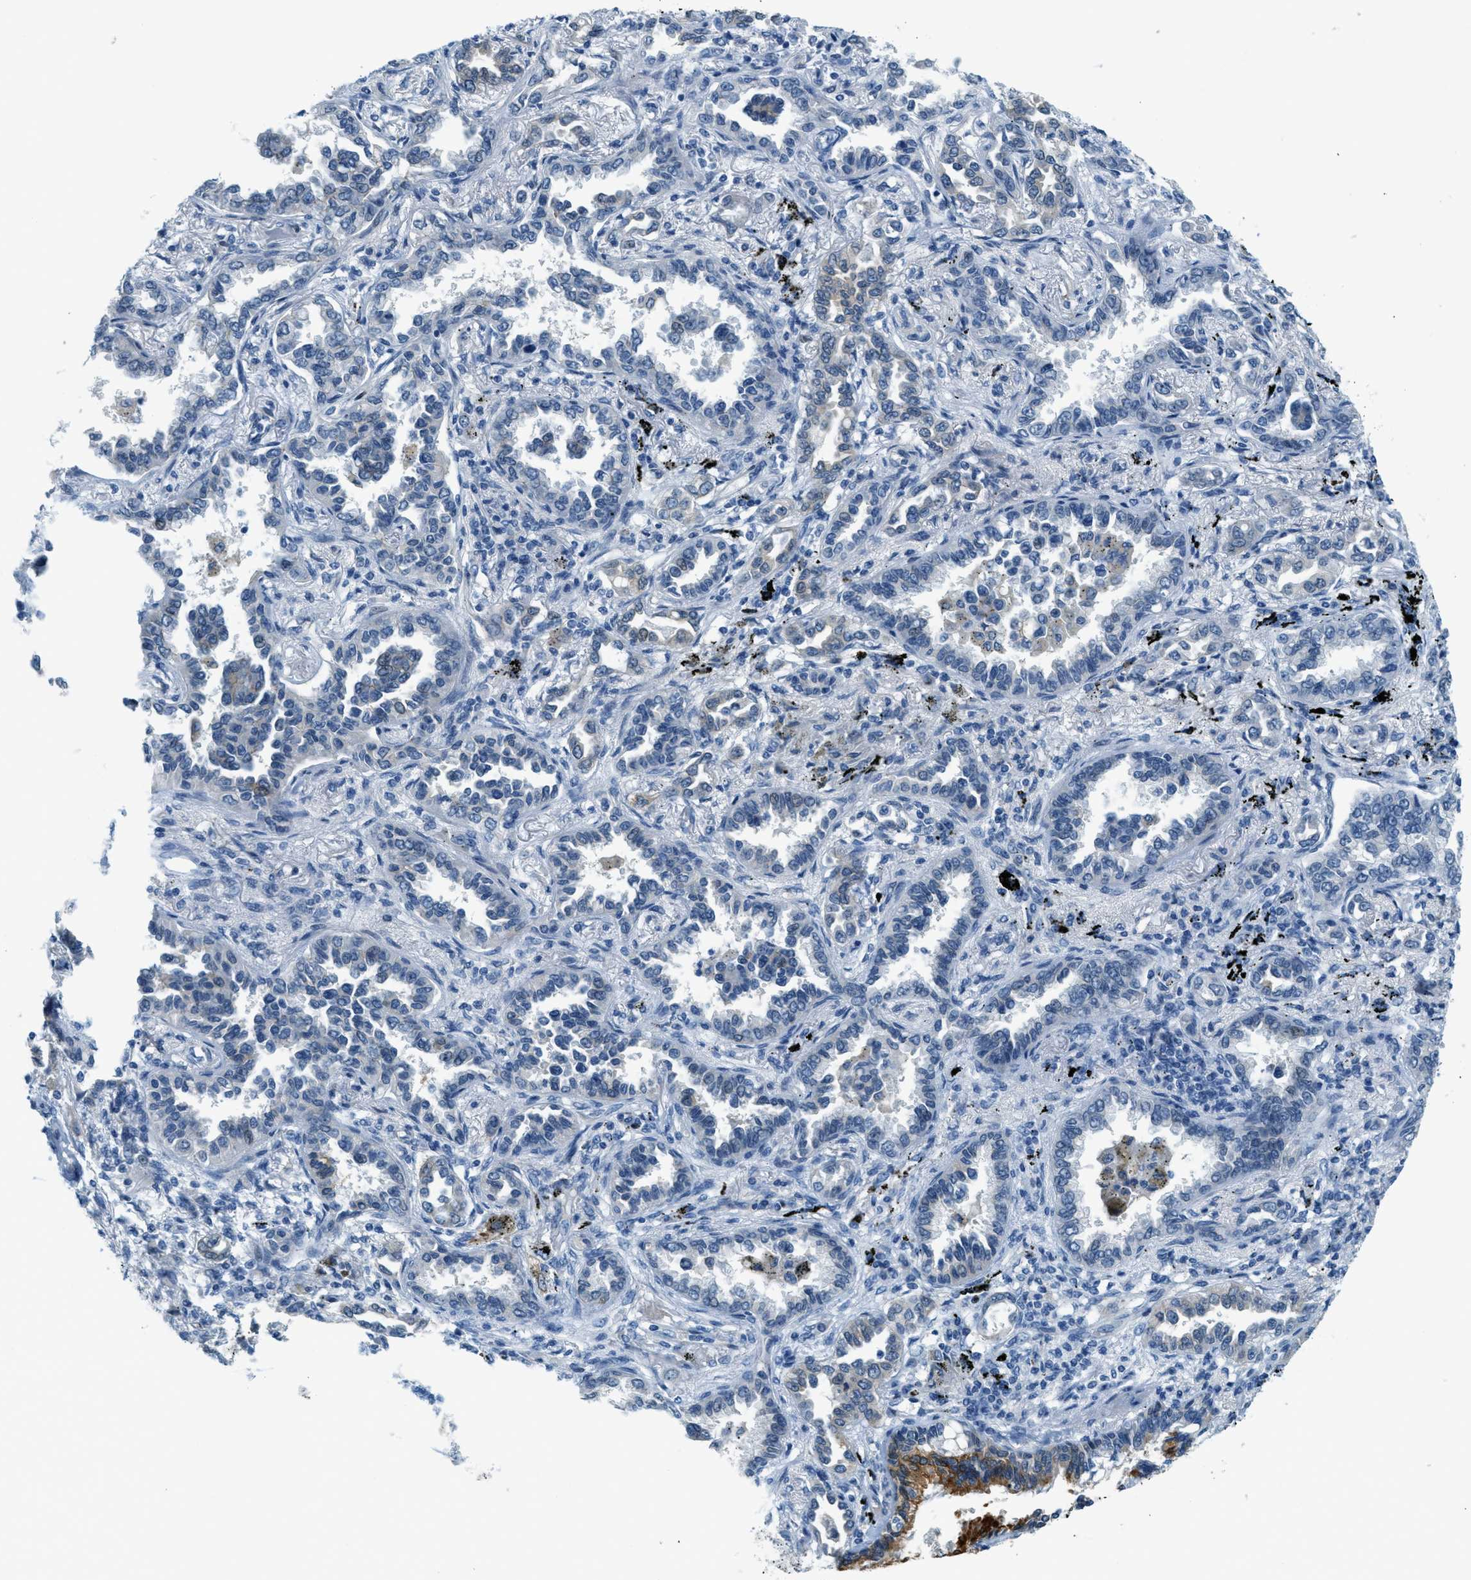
{"staining": {"intensity": "moderate", "quantity": "<25%", "location": "cytoplasmic/membranous"}, "tissue": "lung cancer", "cell_type": "Tumor cells", "image_type": "cancer", "snomed": [{"axis": "morphology", "description": "Normal tissue, NOS"}, {"axis": "morphology", "description": "Adenocarcinoma, NOS"}, {"axis": "topography", "description": "Lung"}], "caption": "Brown immunohistochemical staining in lung adenocarcinoma displays moderate cytoplasmic/membranous positivity in about <25% of tumor cells.", "gene": "CYP4X1", "patient": {"sex": "male", "age": 59}}